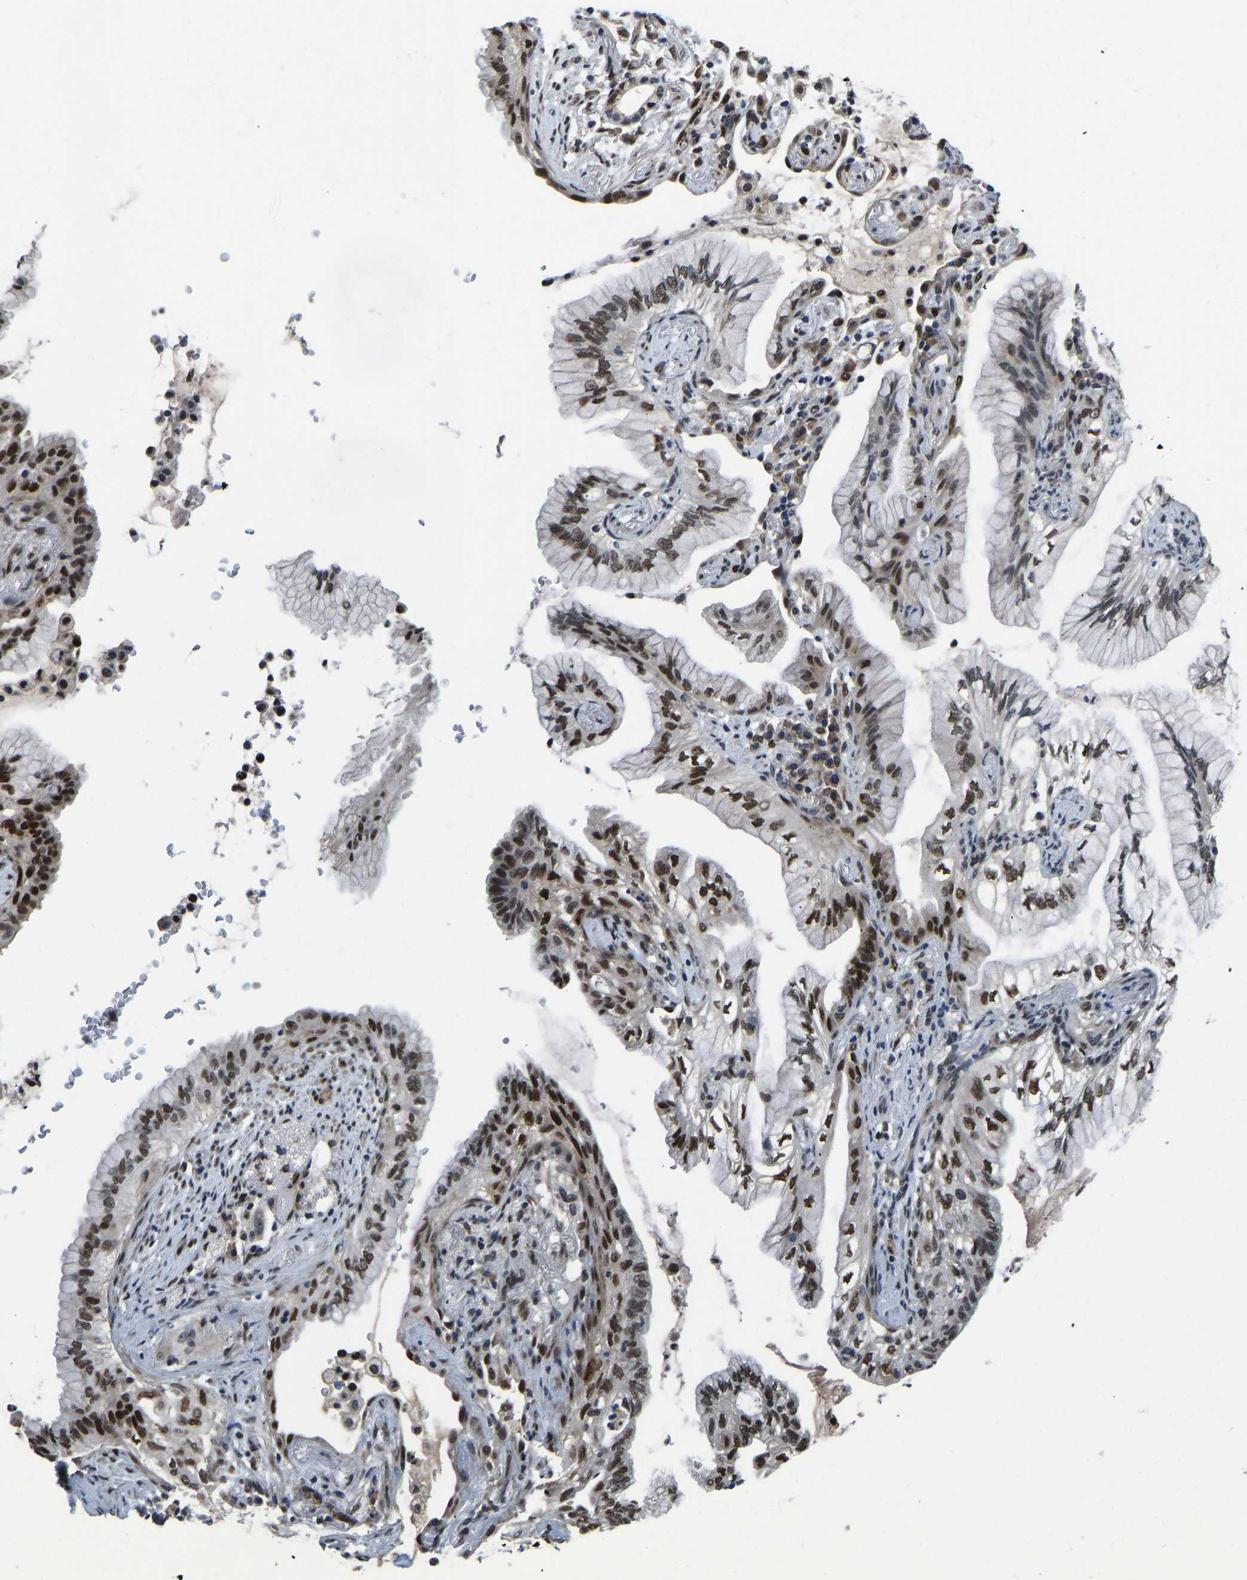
{"staining": {"intensity": "strong", "quantity": "25%-75%", "location": "nuclear"}, "tissue": "lung cancer", "cell_type": "Tumor cells", "image_type": "cancer", "snomed": [{"axis": "morphology", "description": "Adenocarcinoma, NOS"}, {"axis": "topography", "description": "Lung"}], "caption": "Adenocarcinoma (lung) was stained to show a protein in brown. There is high levels of strong nuclear positivity in approximately 25%-75% of tumor cells. The protein is stained brown, and the nuclei are stained in blue (DAB (3,3'-diaminobenzidine) IHC with brightfield microscopy, high magnification).", "gene": "FOS", "patient": {"sex": "female", "age": 70}}